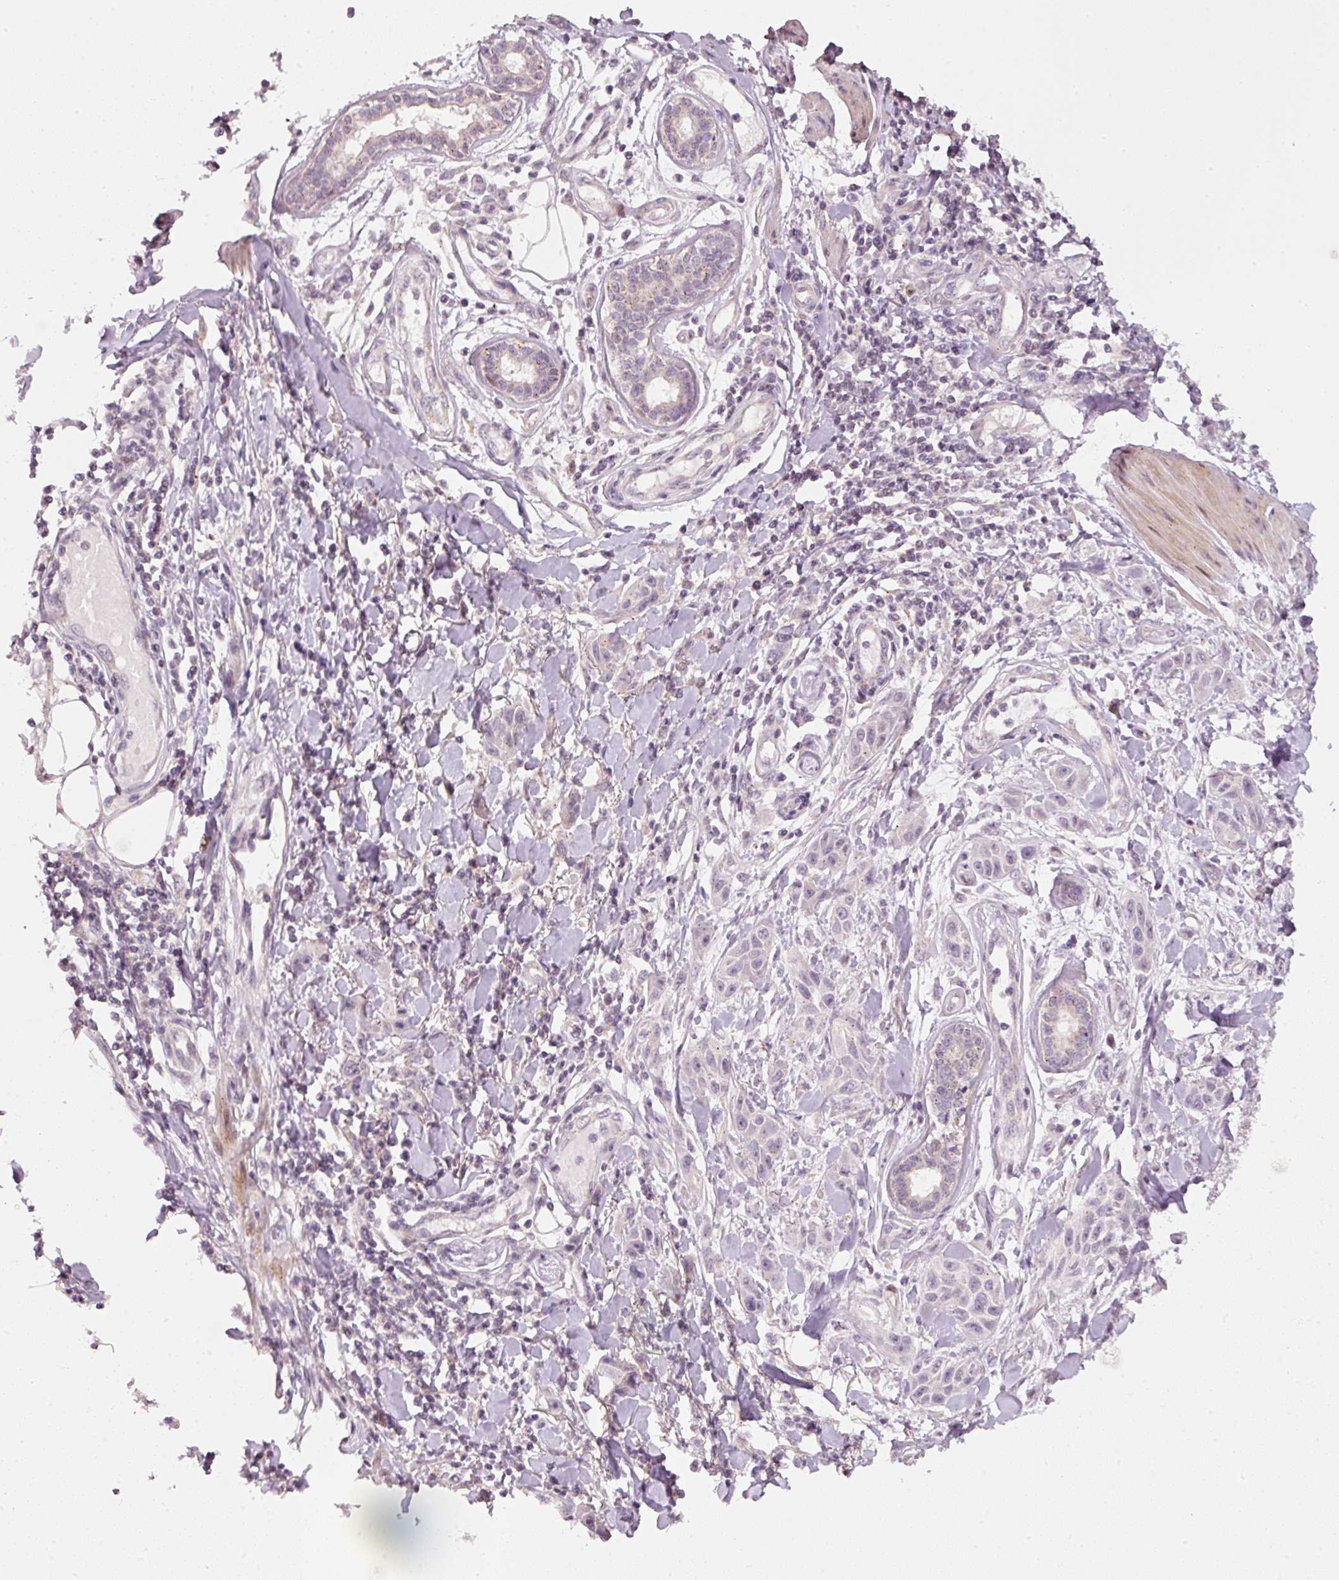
{"staining": {"intensity": "negative", "quantity": "none", "location": "none"}, "tissue": "skin cancer", "cell_type": "Tumor cells", "image_type": "cancer", "snomed": [{"axis": "morphology", "description": "Squamous cell carcinoma, NOS"}, {"axis": "topography", "description": "Skin"}], "caption": "This is a histopathology image of immunohistochemistry (IHC) staining of skin cancer, which shows no staining in tumor cells.", "gene": "TOB2", "patient": {"sex": "female", "age": 69}}